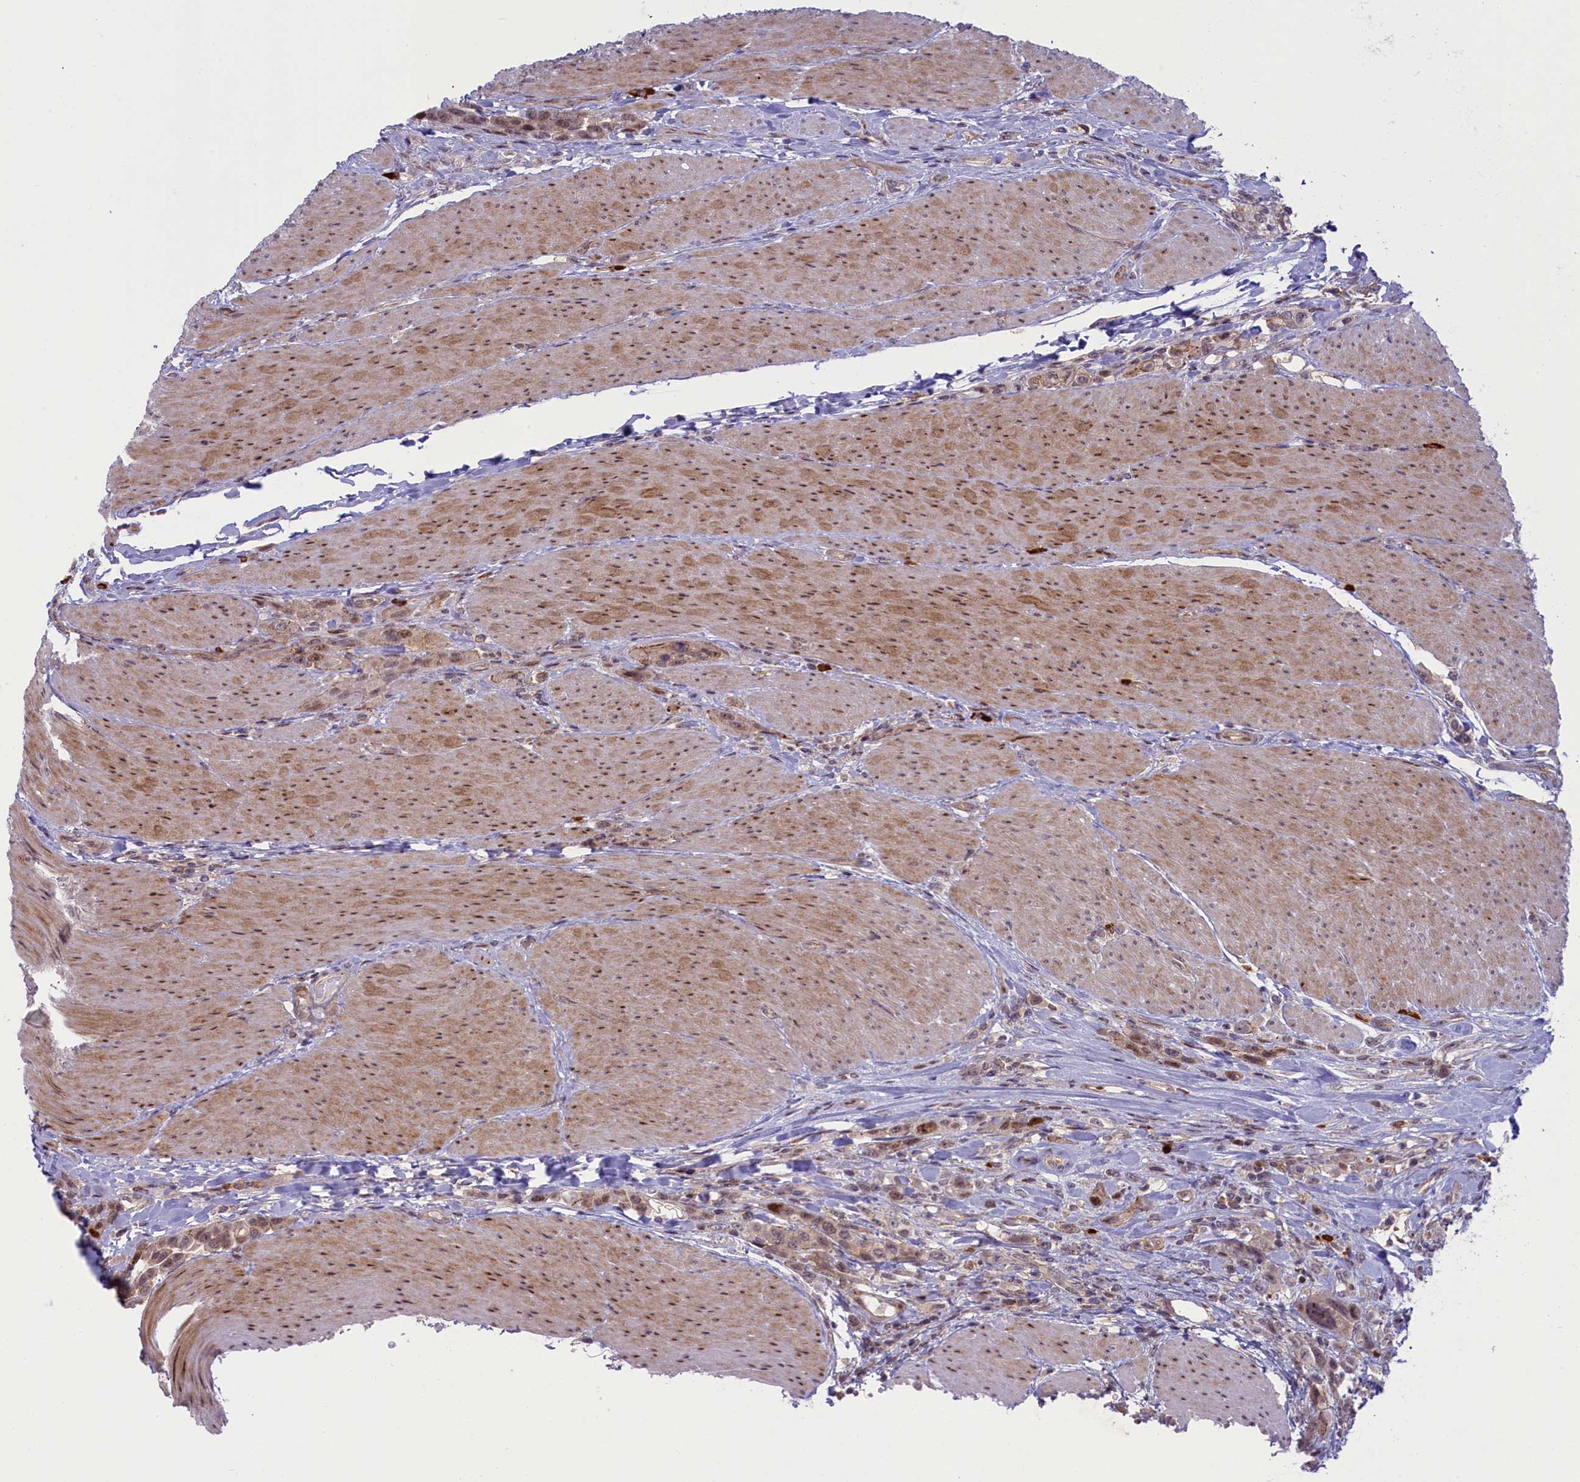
{"staining": {"intensity": "weak", "quantity": ">75%", "location": "nuclear"}, "tissue": "urothelial cancer", "cell_type": "Tumor cells", "image_type": "cancer", "snomed": [{"axis": "morphology", "description": "Urothelial carcinoma, High grade"}, {"axis": "topography", "description": "Urinary bladder"}], "caption": "Immunohistochemistry image of human urothelial carcinoma (high-grade) stained for a protein (brown), which displays low levels of weak nuclear positivity in approximately >75% of tumor cells.", "gene": "CCL23", "patient": {"sex": "male", "age": 50}}